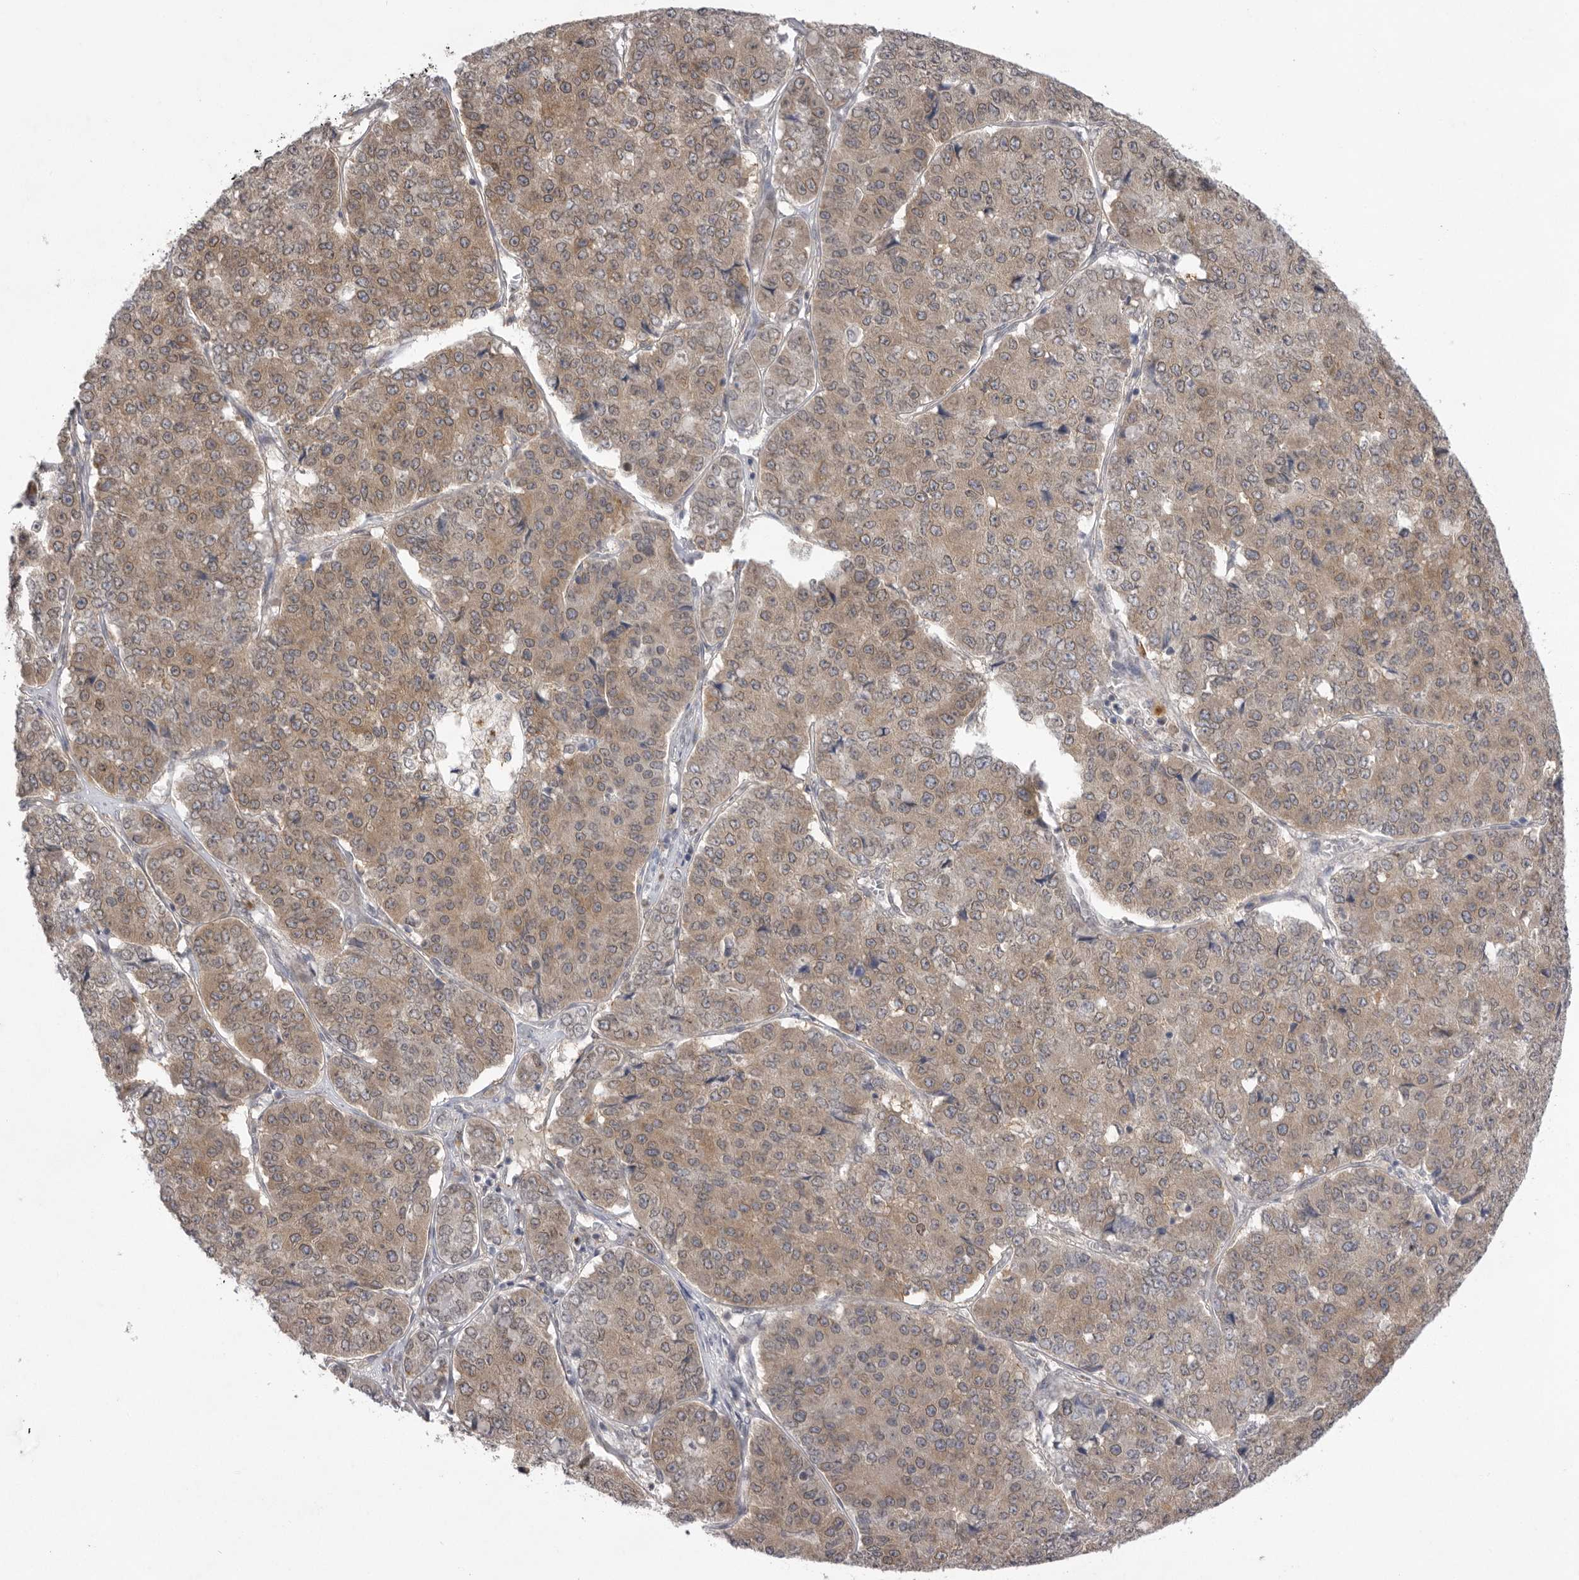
{"staining": {"intensity": "moderate", "quantity": ">75%", "location": "cytoplasmic/membranous"}, "tissue": "pancreatic cancer", "cell_type": "Tumor cells", "image_type": "cancer", "snomed": [{"axis": "morphology", "description": "Adenocarcinoma, NOS"}, {"axis": "topography", "description": "Pancreas"}], "caption": "Moderate cytoplasmic/membranous protein staining is identified in about >75% of tumor cells in pancreatic adenocarcinoma.", "gene": "TLR3", "patient": {"sex": "male", "age": 50}}